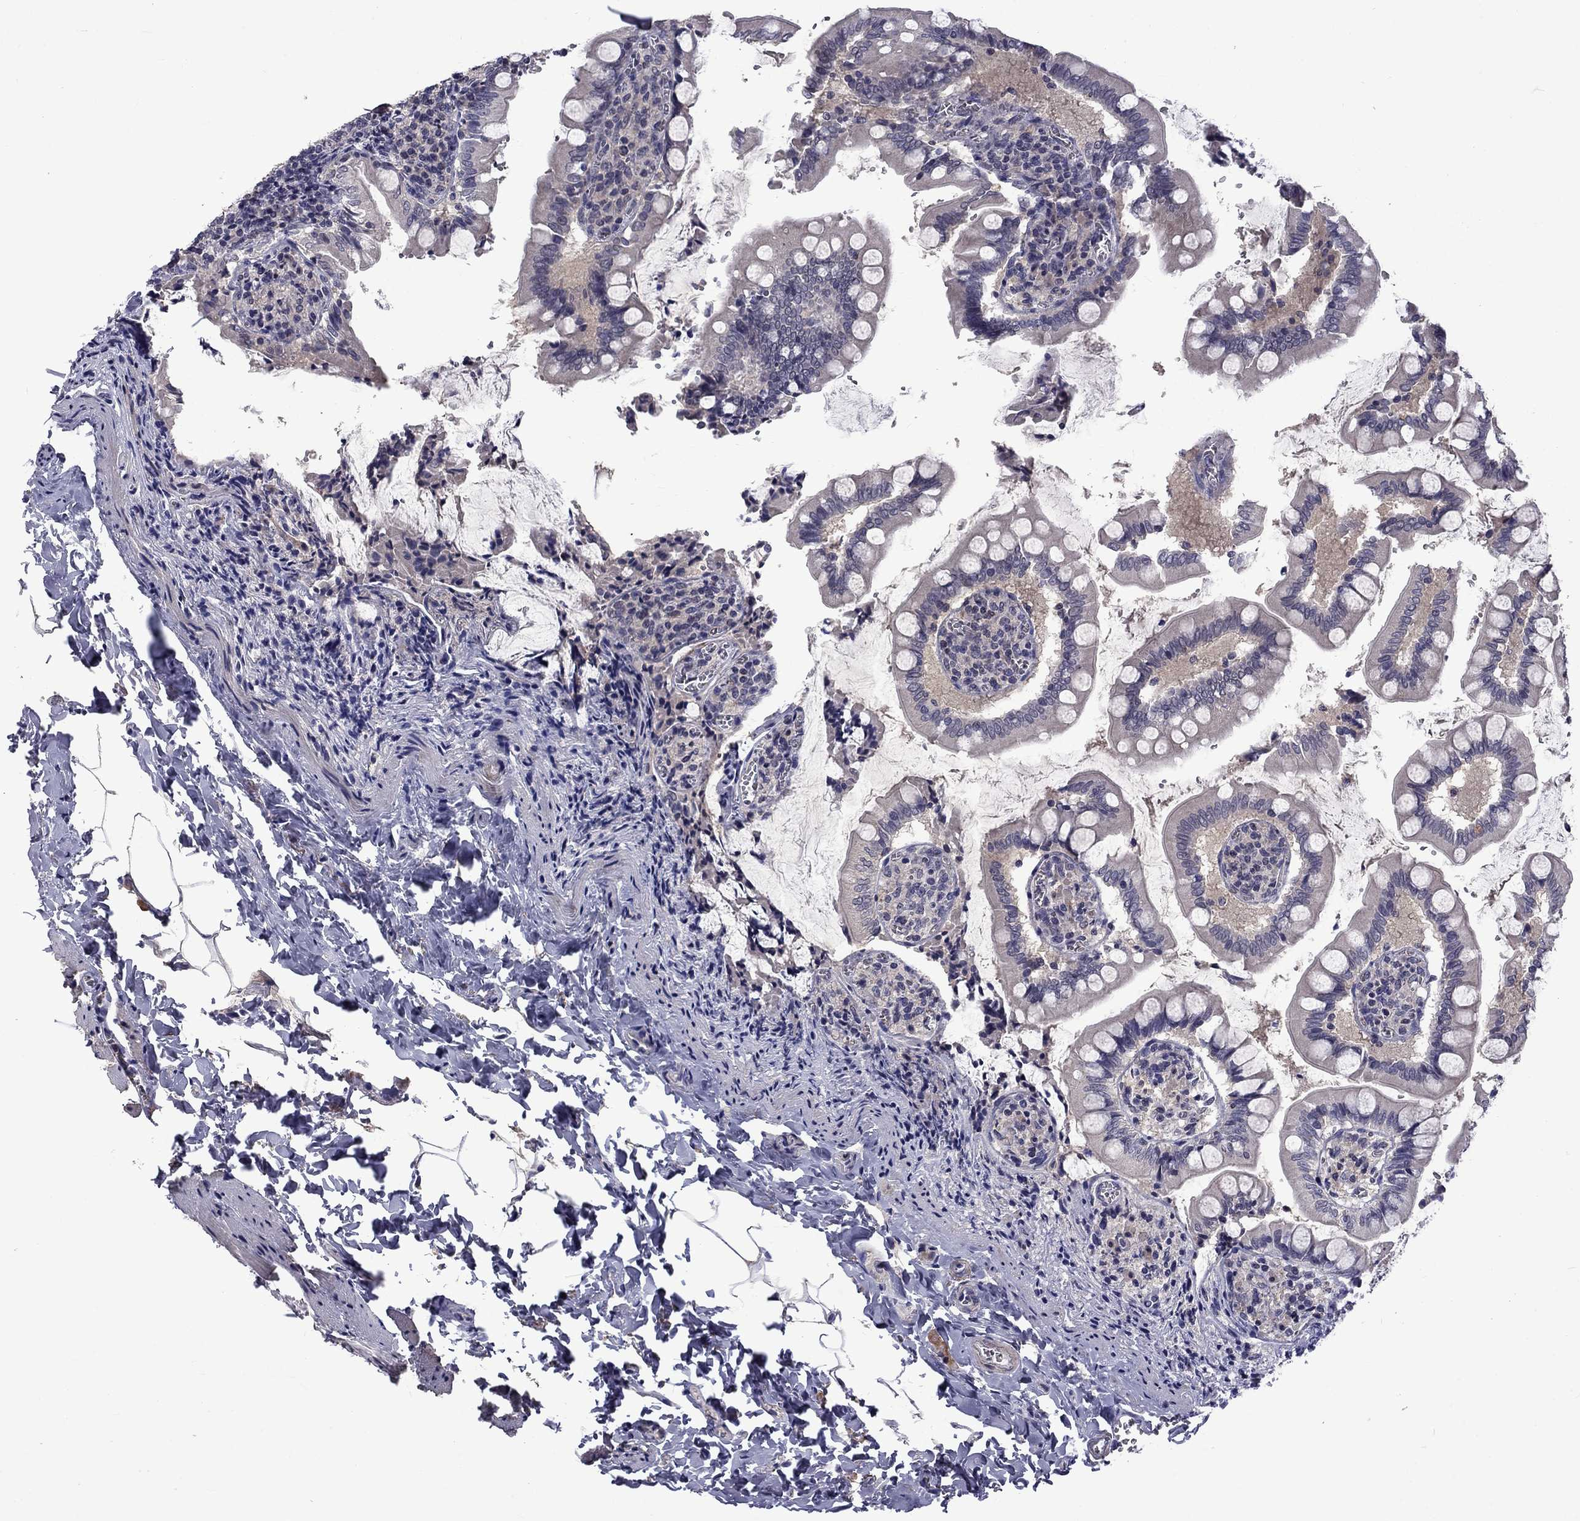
{"staining": {"intensity": "moderate", "quantity": "<25%", "location": "cytoplasmic/membranous"}, "tissue": "small intestine", "cell_type": "Glandular cells", "image_type": "normal", "snomed": [{"axis": "morphology", "description": "Normal tissue, NOS"}, {"axis": "topography", "description": "Small intestine"}], "caption": "This image exhibits IHC staining of benign human small intestine, with low moderate cytoplasmic/membranous positivity in about <25% of glandular cells.", "gene": "SNTA1", "patient": {"sex": "female", "age": 56}}